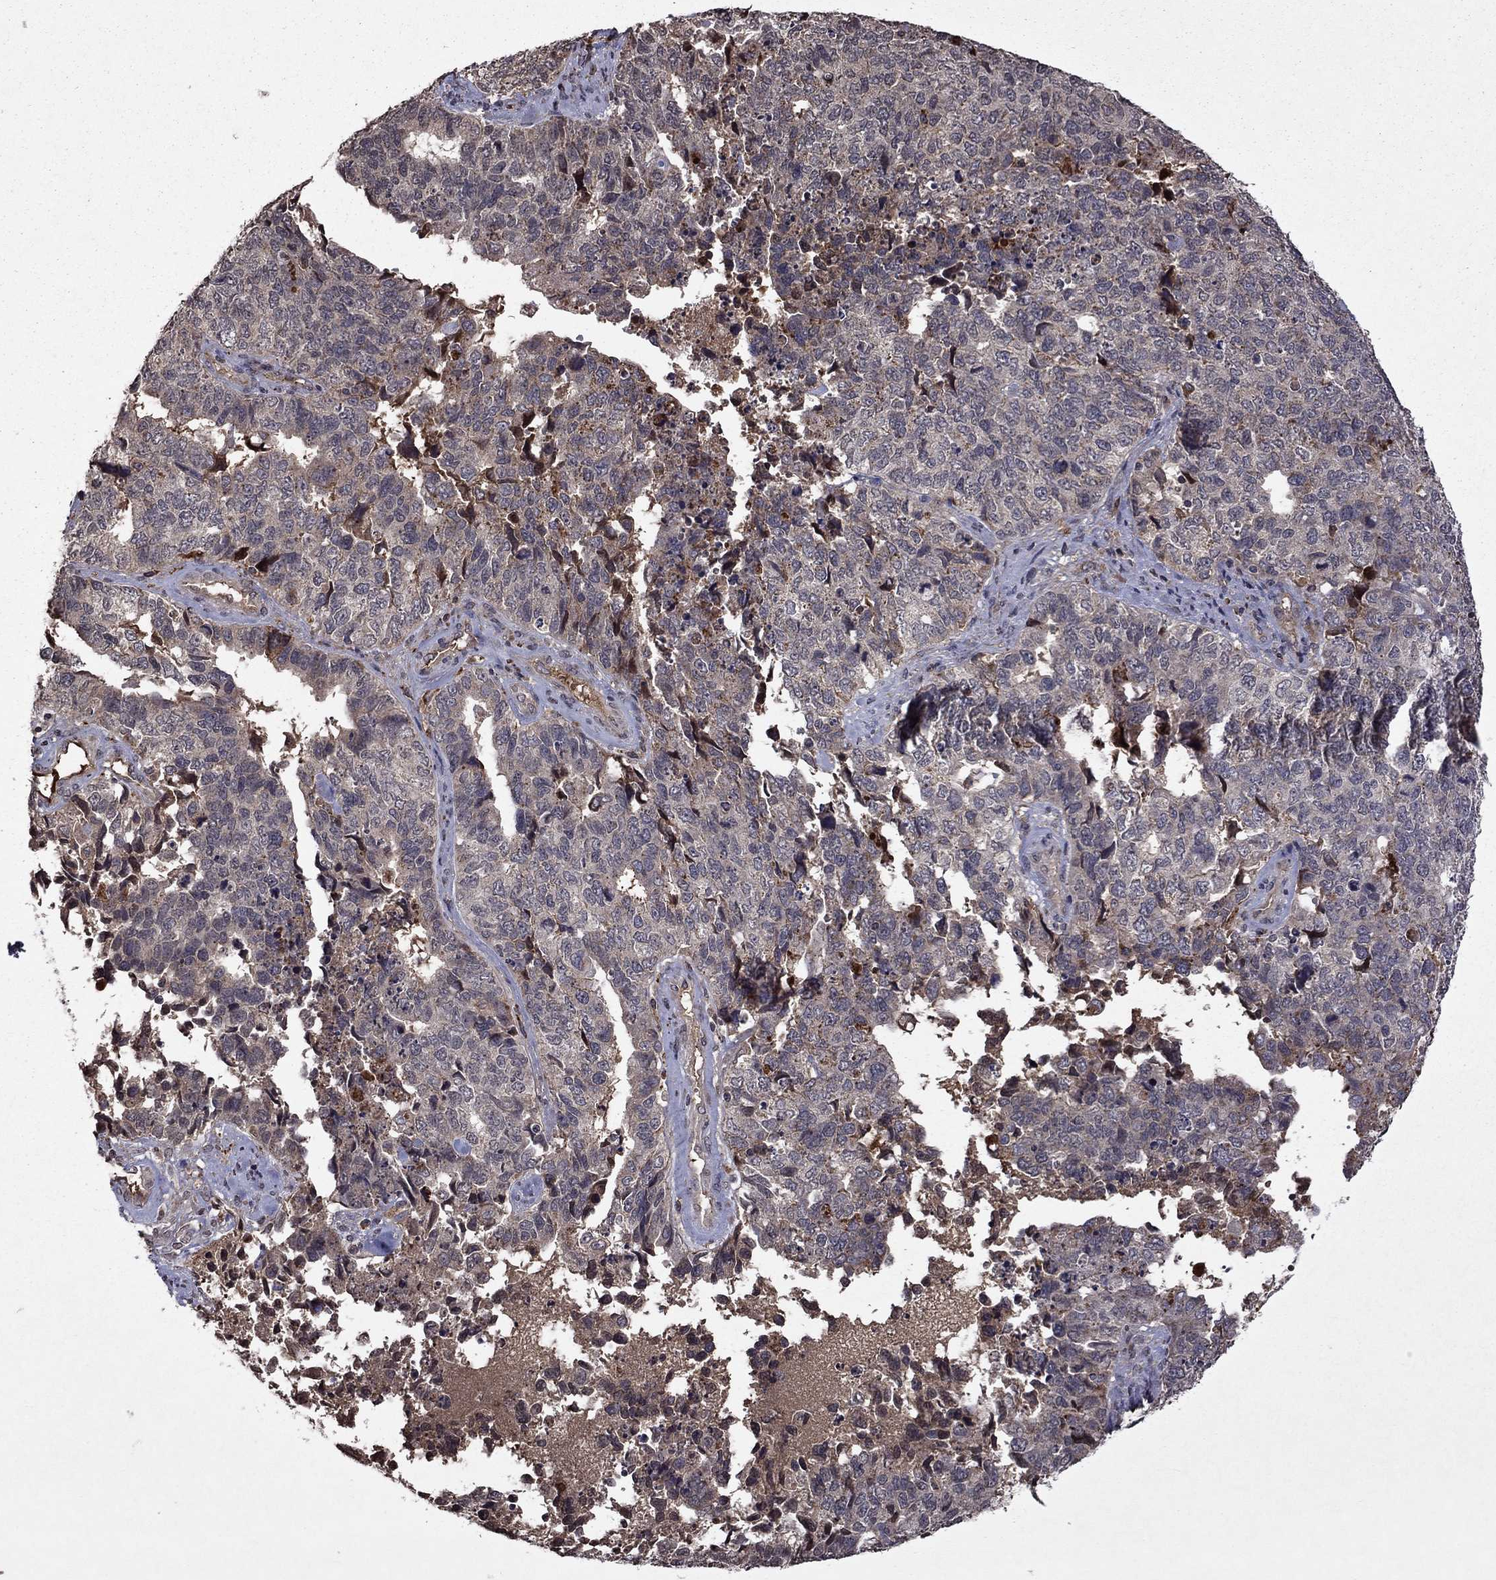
{"staining": {"intensity": "negative", "quantity": "none", "location": "none"}, "tissue": "cervical cancer", "cell_type": "Tumor cells", "image_type": "cancer", "snomed": [{"axis": "morphology", "description": "Squamous cell carcinoma, NOS"}, {"axis": "topography", "description": "Cervix"}], "caption": "Immunohistochemical staining of cervical cancer demonstrates no significant staining in tumor cells.", "gene": "NLGN1", "patient": {"sex": "female", "age": 63}}